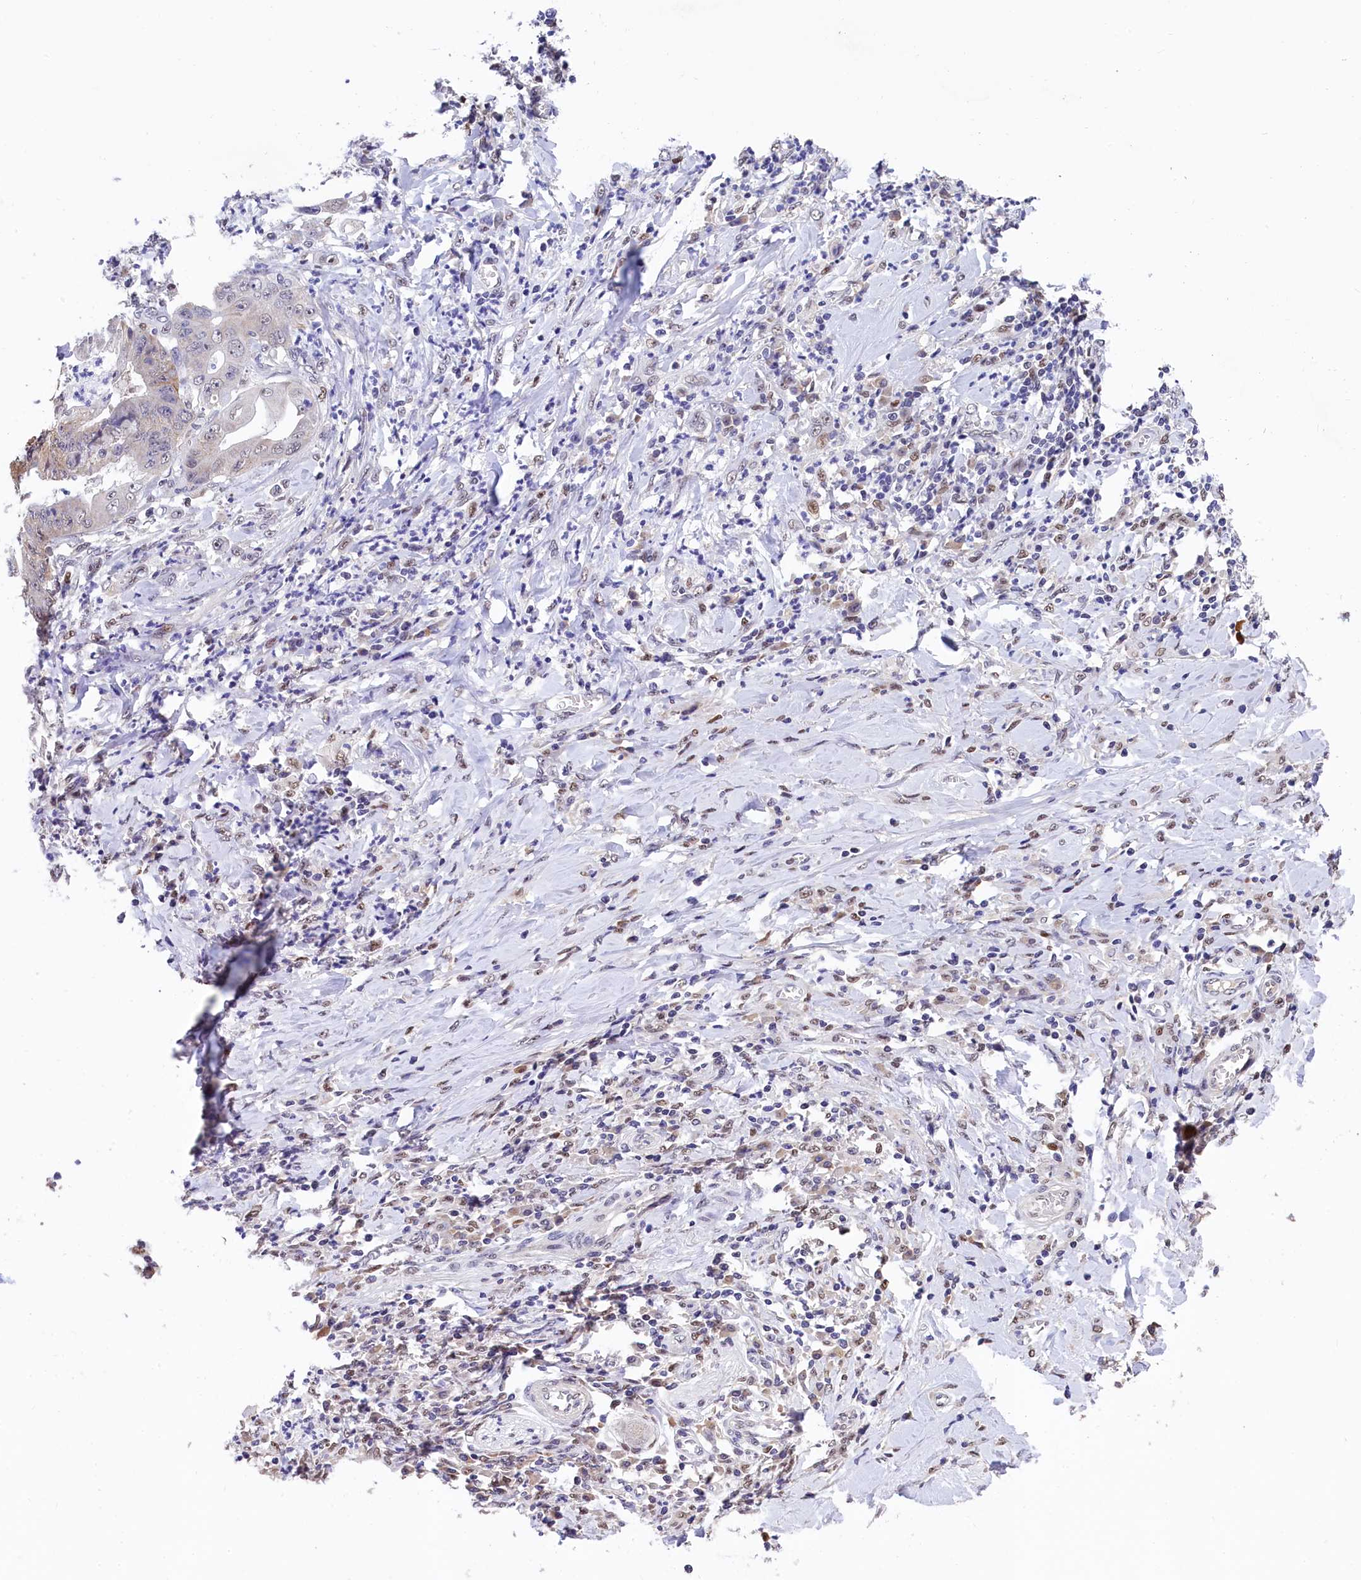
{"staining": {"intensity": "weak", "quantity": "<25%", "location": "cytoplasmic/membranous"}, "tissue": "stomach cancer", "cell_type": "Tumor cells", "image_type": "cancer", "snomed": [{"axis": "morphology", "description": "Adenocarcinoma, NOS"}, {"axis": "topography", "description": "Stomach"}], "caption": "The image shows no significant expression in tumor cells of stomach adenocarcinoma.", "gene": "HECTD4", "patient": {"sex": "female", "age": 73}}